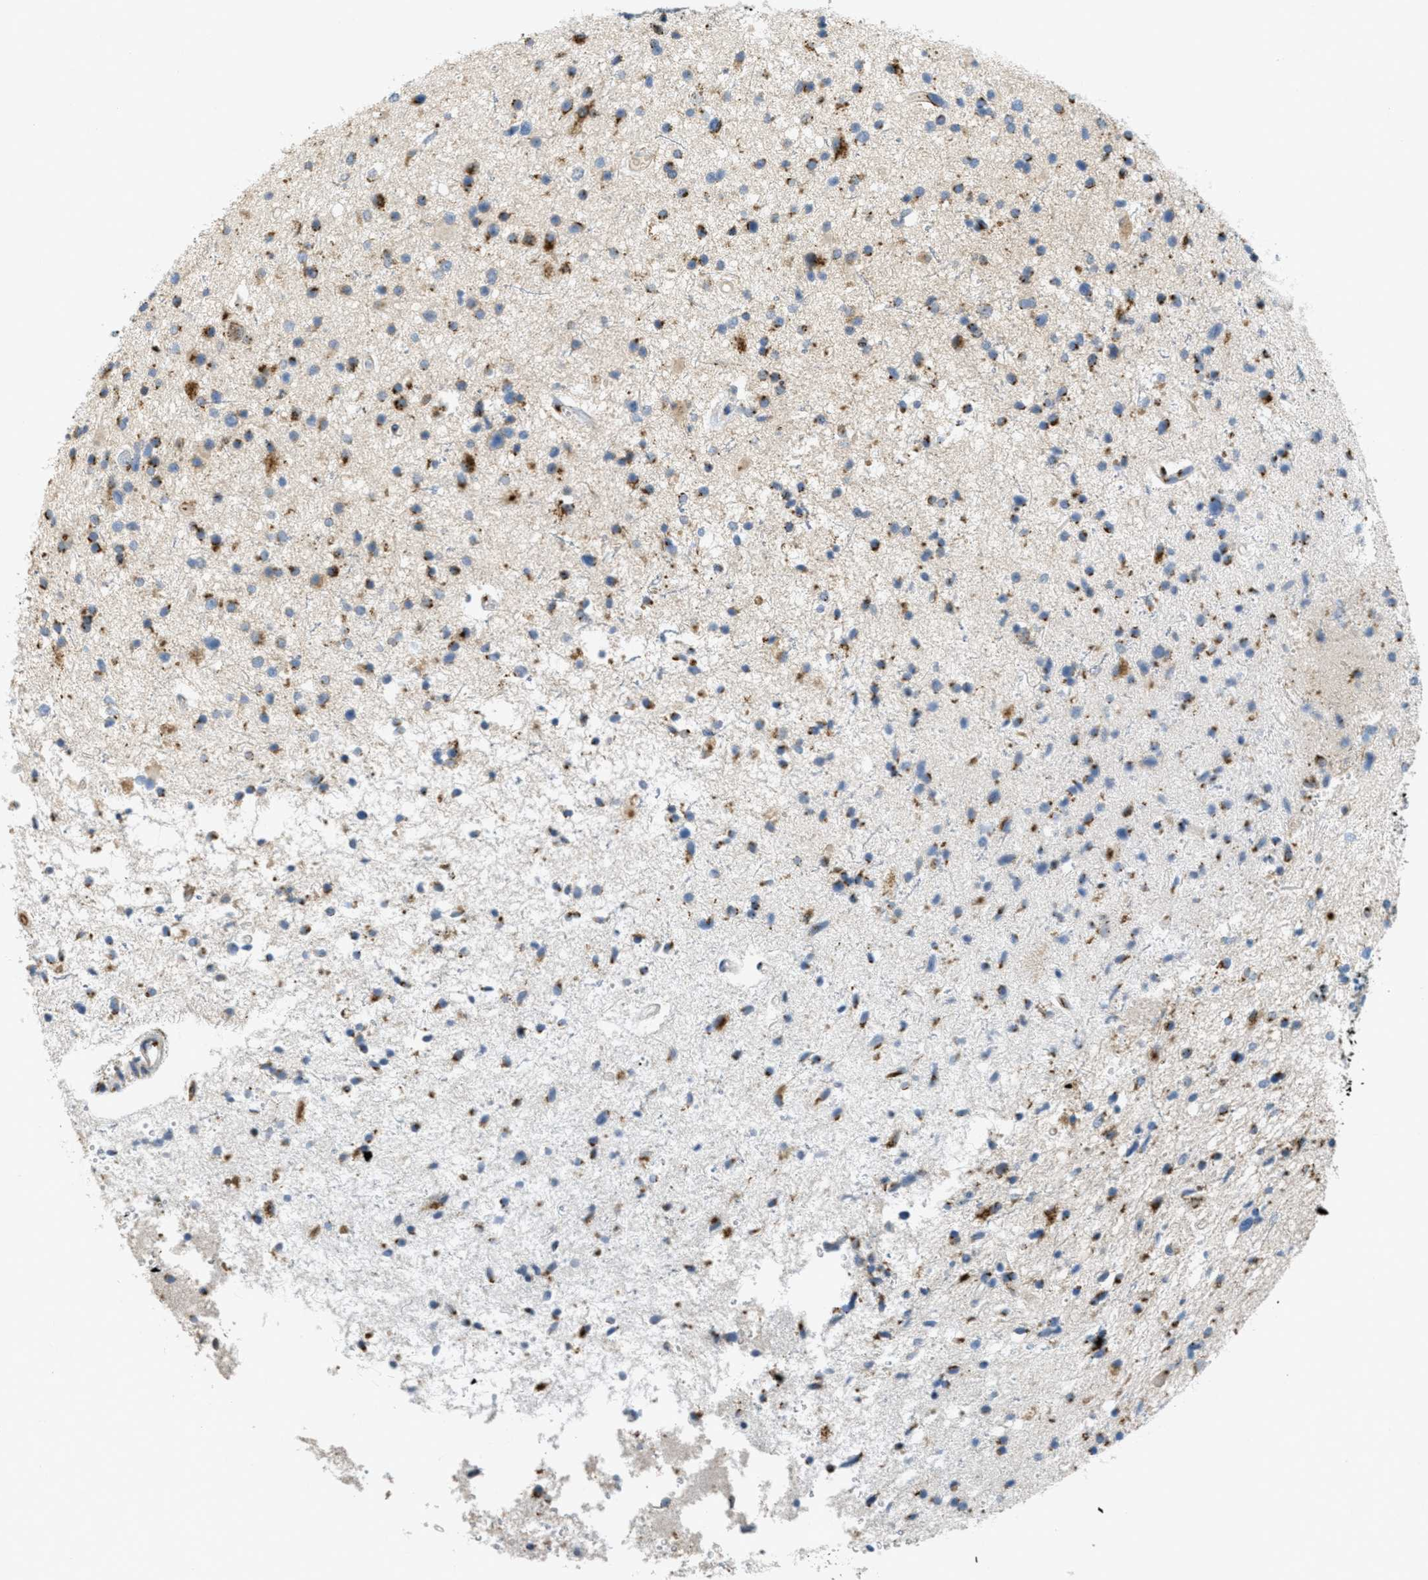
{"staining": {"intensity": "moderate", "quantity": ">75%", "location": "cytoplasmic/membranous"}, "tissue": "glioma", "cell_type": "Tumor cells", "image_type": "cancer", "snomed": [{"axis": "morphology", "description": "Glioma, malignant, High grade"}, {"axis": "topography", "description": "Brain"}], "caption": "Immunohistochemical staining of high-grade glioma (malignant) exhibits medium levels of moderate cytoplasmic/membranous positivity in approximately >75% of tumor cells.", "gene": "ZFPL1", "patient": {"sex": "male", "age": 33}}